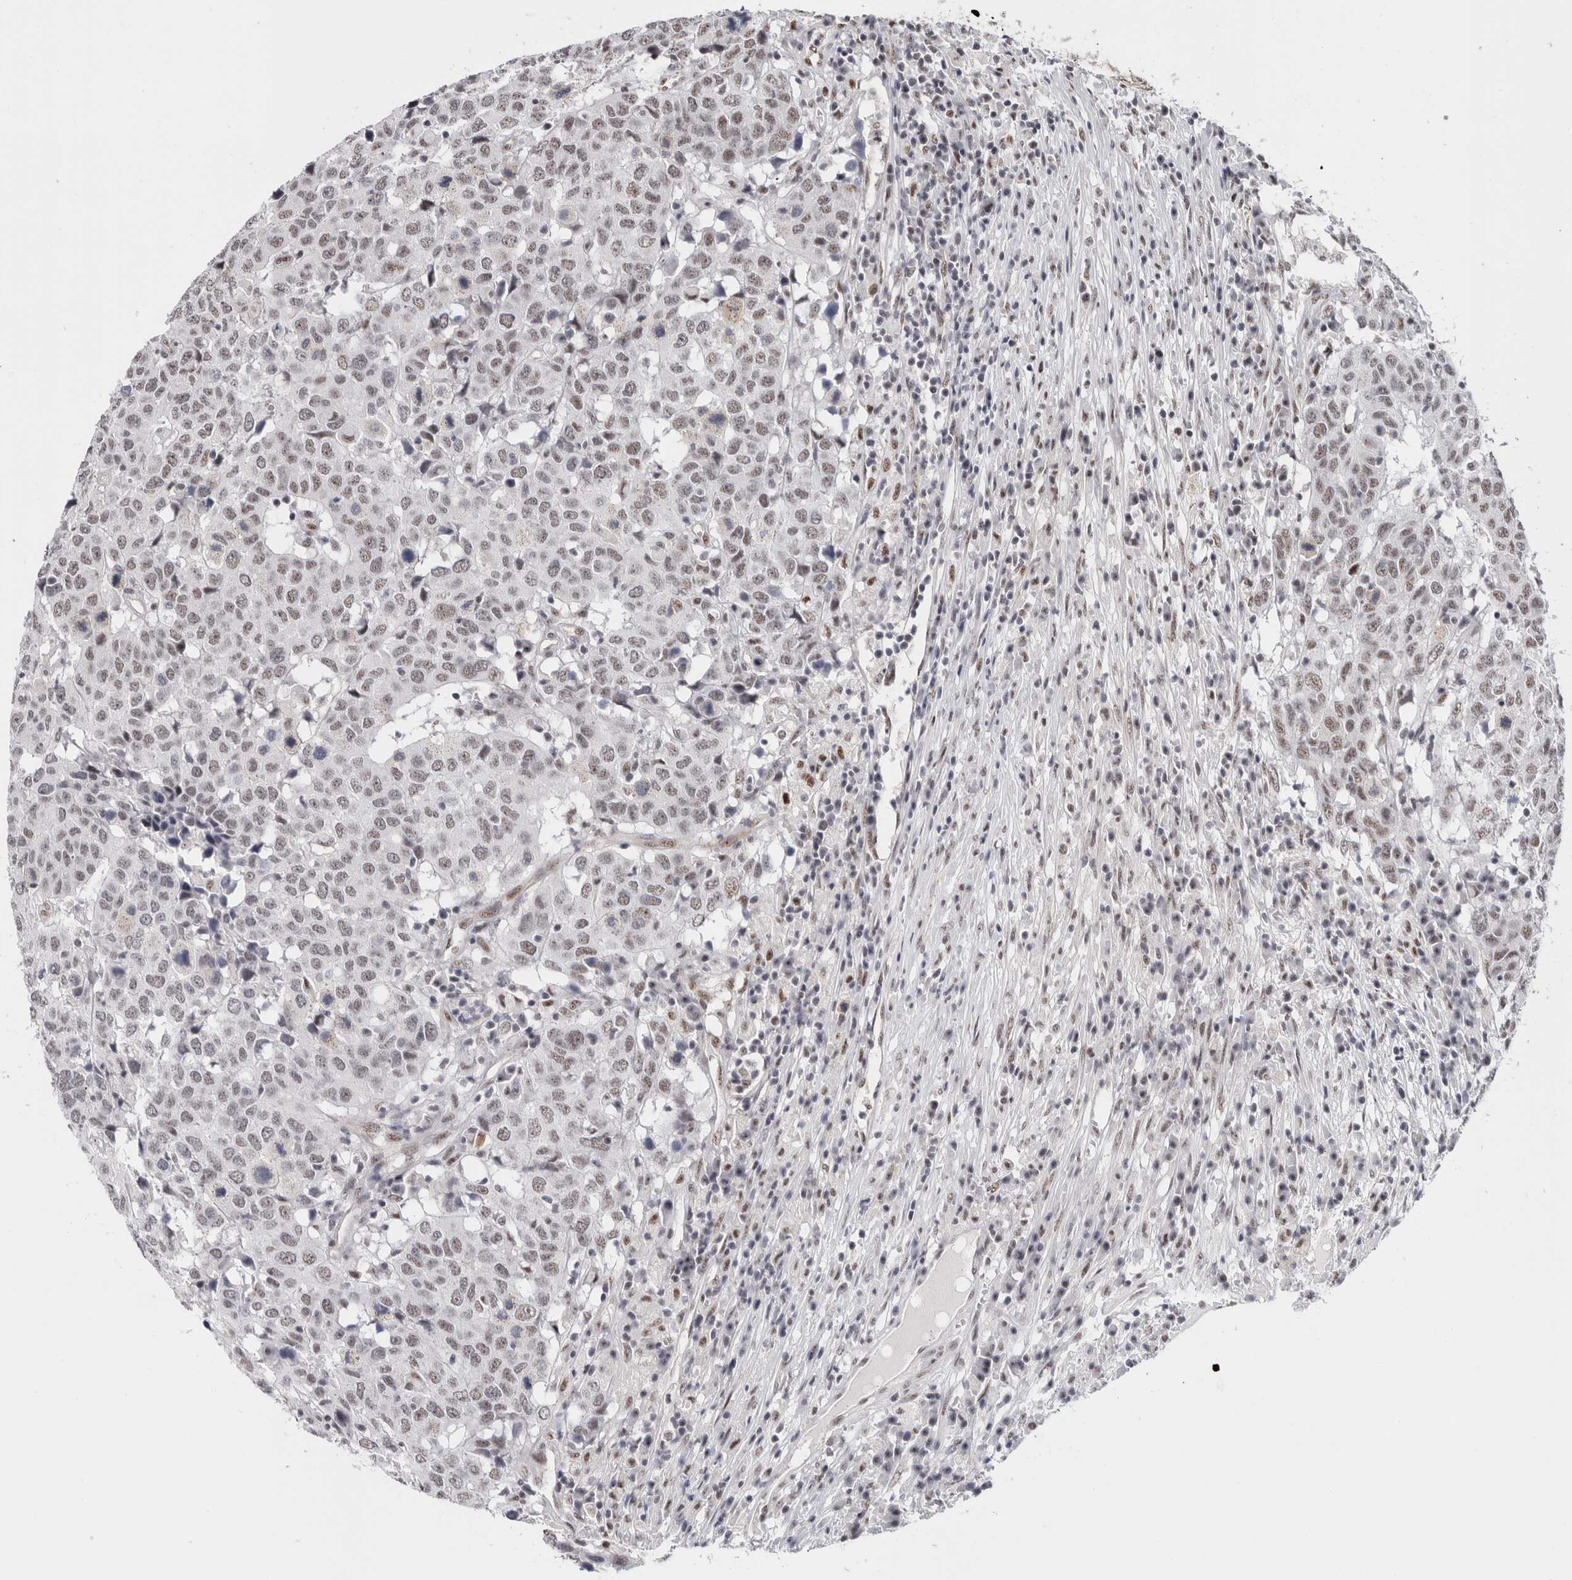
{"staining": {"intensity": "moderate", "quantity": ">75%", "location": "nuclear"}, "tissue": "head and neck cancer", "cell_type": "Tumor cells", "image_type": "cancer", "snomed": [{"axis": "morphology", "description": "Squamous cell carcinoma, NOS"}, {"axis": "topography", "description": "Head-Neck"}], "caption": "A high-resolution photomicrograph shows immunohistochemistry (IHC) staining of head and neck cancer, which demonstrates moderate nuclear expression in about >75% of tumor cells. Using DAB (brown) and hematoxylin (blue) stains, captured at high magnification using brightfield microscopy.", "gene": "MKNK1", "patient": {"sex": "male", "age": 66}}